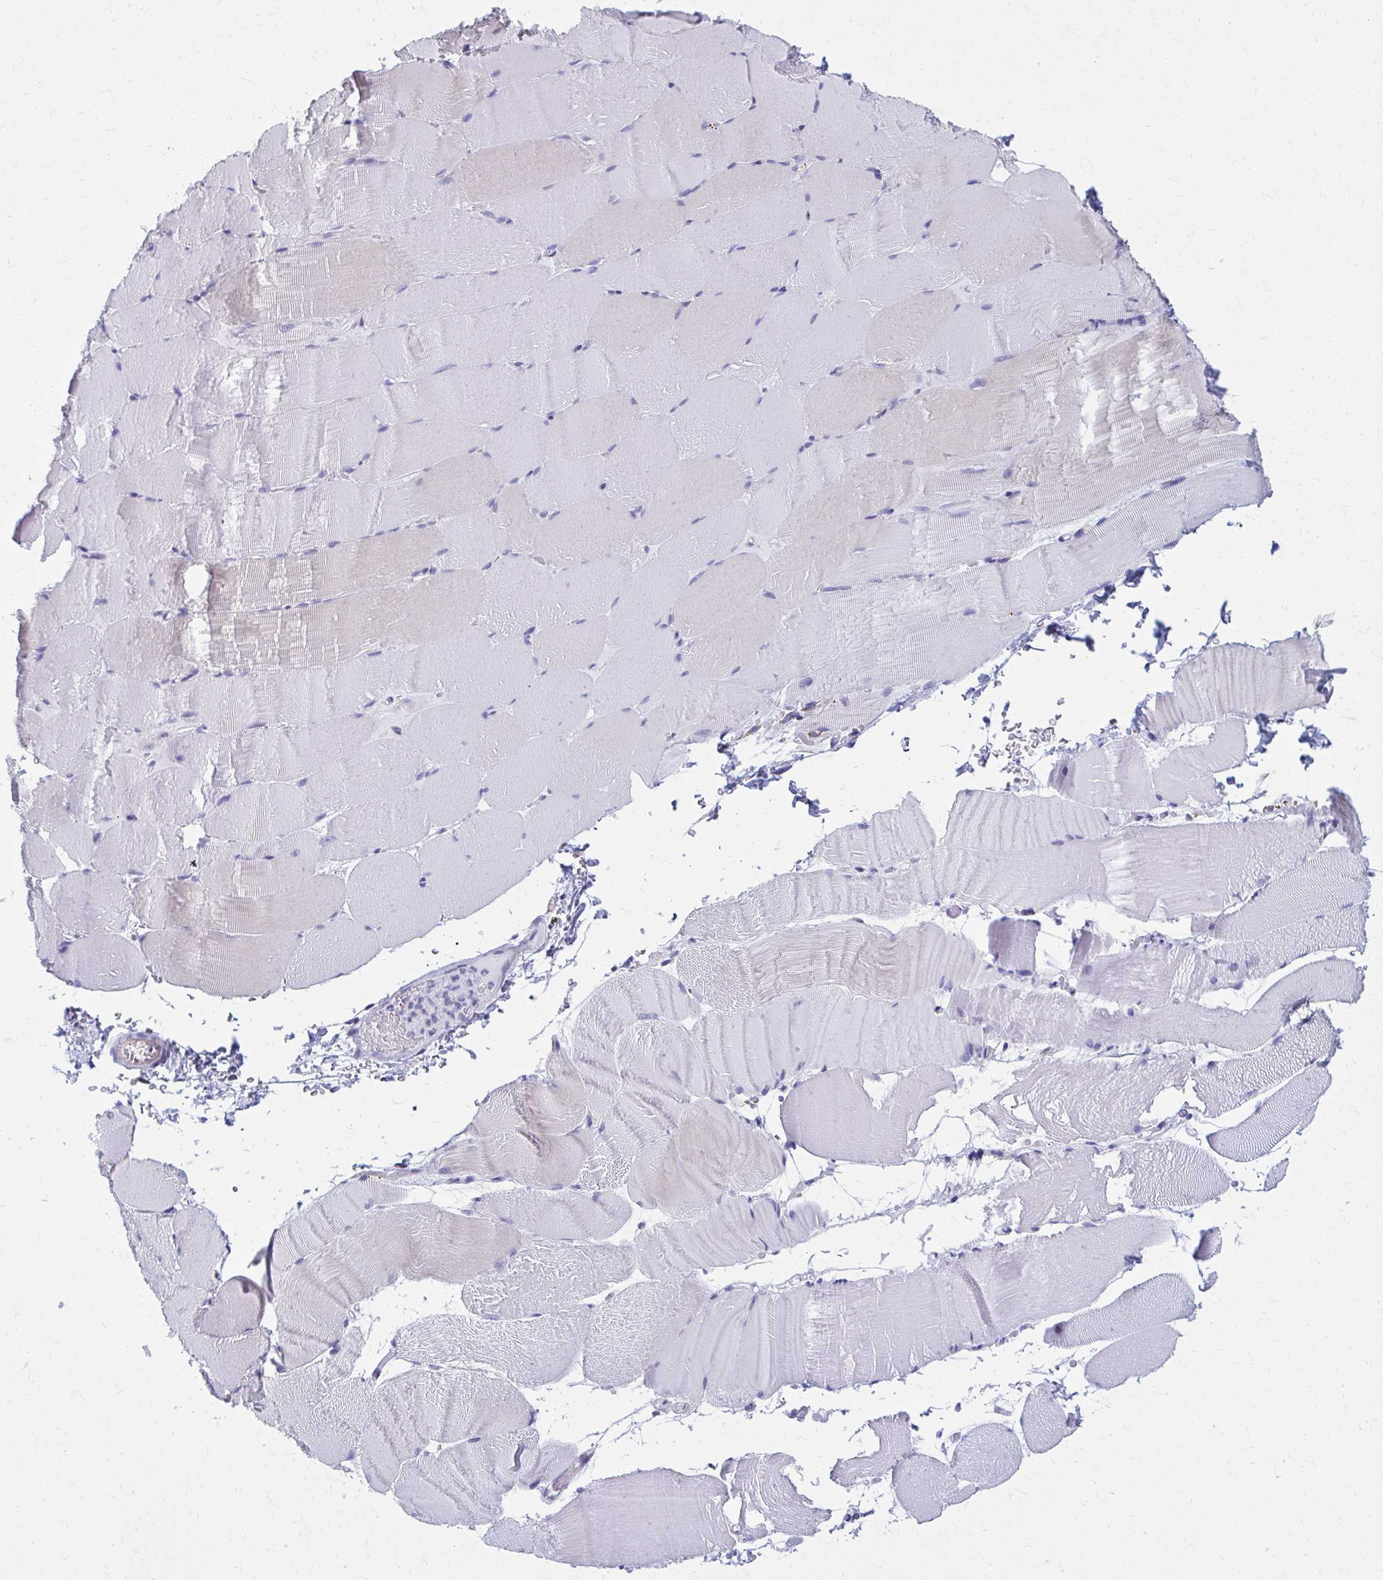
{"staining": {"intensity": "negative", "quantity": "none", "location": "none"}, "tissue": "skeletal muscle", "cell_type": "Myocytes", "image_type": "normal", "snomed": [{"axis": "morphology", "description": "Normal tissue, NOS"}, {"axis": "topography", "description": "Skeletal muscle"}], "caption": "An immunohistochemistry (IHC) micrograph of benign skeletal muscle is shown. There is no staining in myocytes of skeletal muscle.", "gene": "GFAP", "patient": {"sex": "female", "age": 37}}